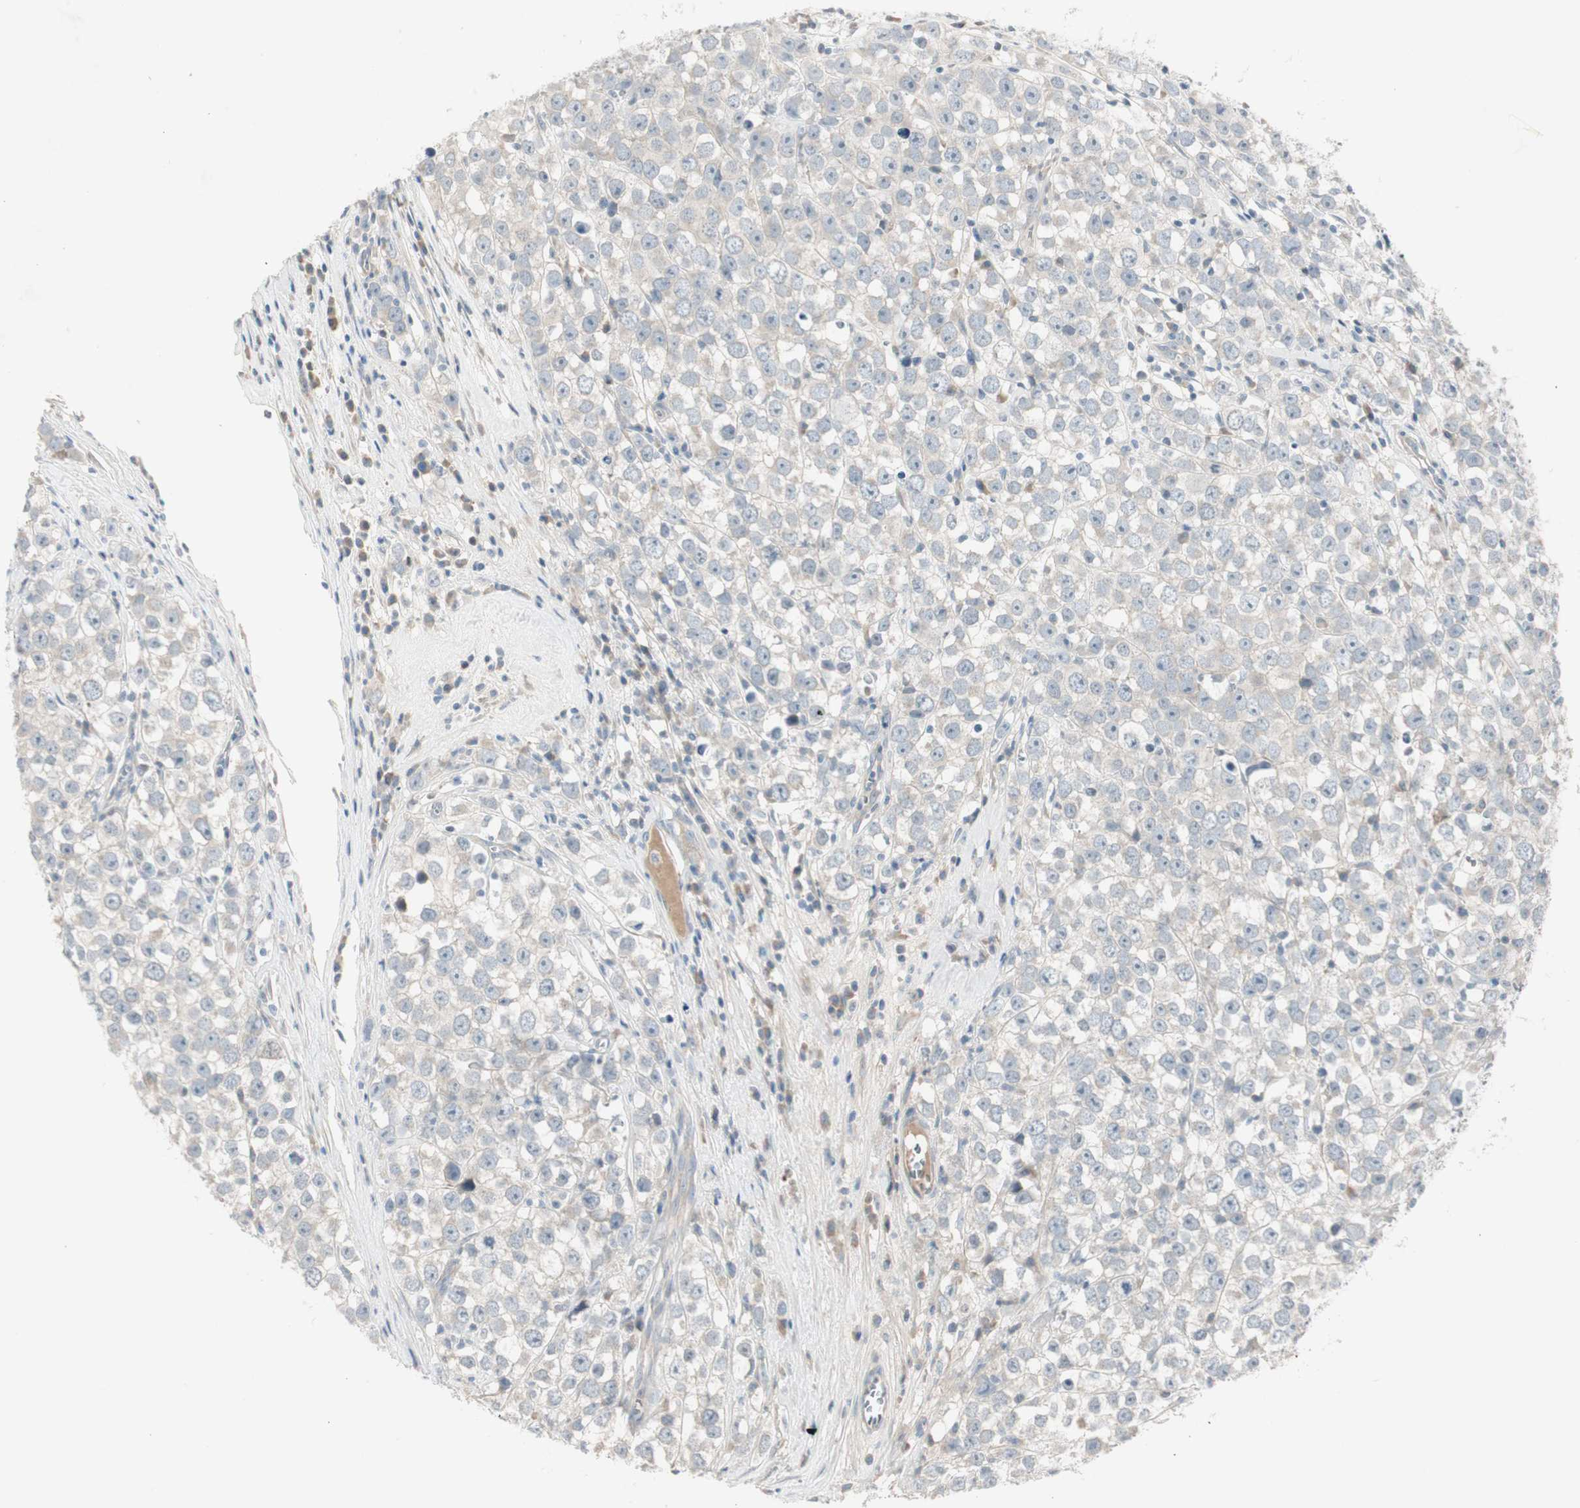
{"staining": {"intensity": "negative", "quantity": "none", "location": "none"}, "tissue": "testis cancer", "cell_type": "Tumor cells", "image_type": "cancer", "snomed": [{"axis": "morphology", "description": "Seminoma, NOS"}, {"axis": "morphology", "description": "Carcinoma, Embryonal, NOS"}, {"axis": "topography", "description": "Testis"}], "caption": "High power microscopy micrograph of an immunohistochemistry image of seminoma (testis), revealing no significant positivity in tumor cells. The staining was performed using DAB to visualize the protein expression in brown, while the nuclei were stained in blue with hematoxylin (Magnification: 20x).", "gene": "MAPRE3", "patient": {"sex": "male", "age": 52}}